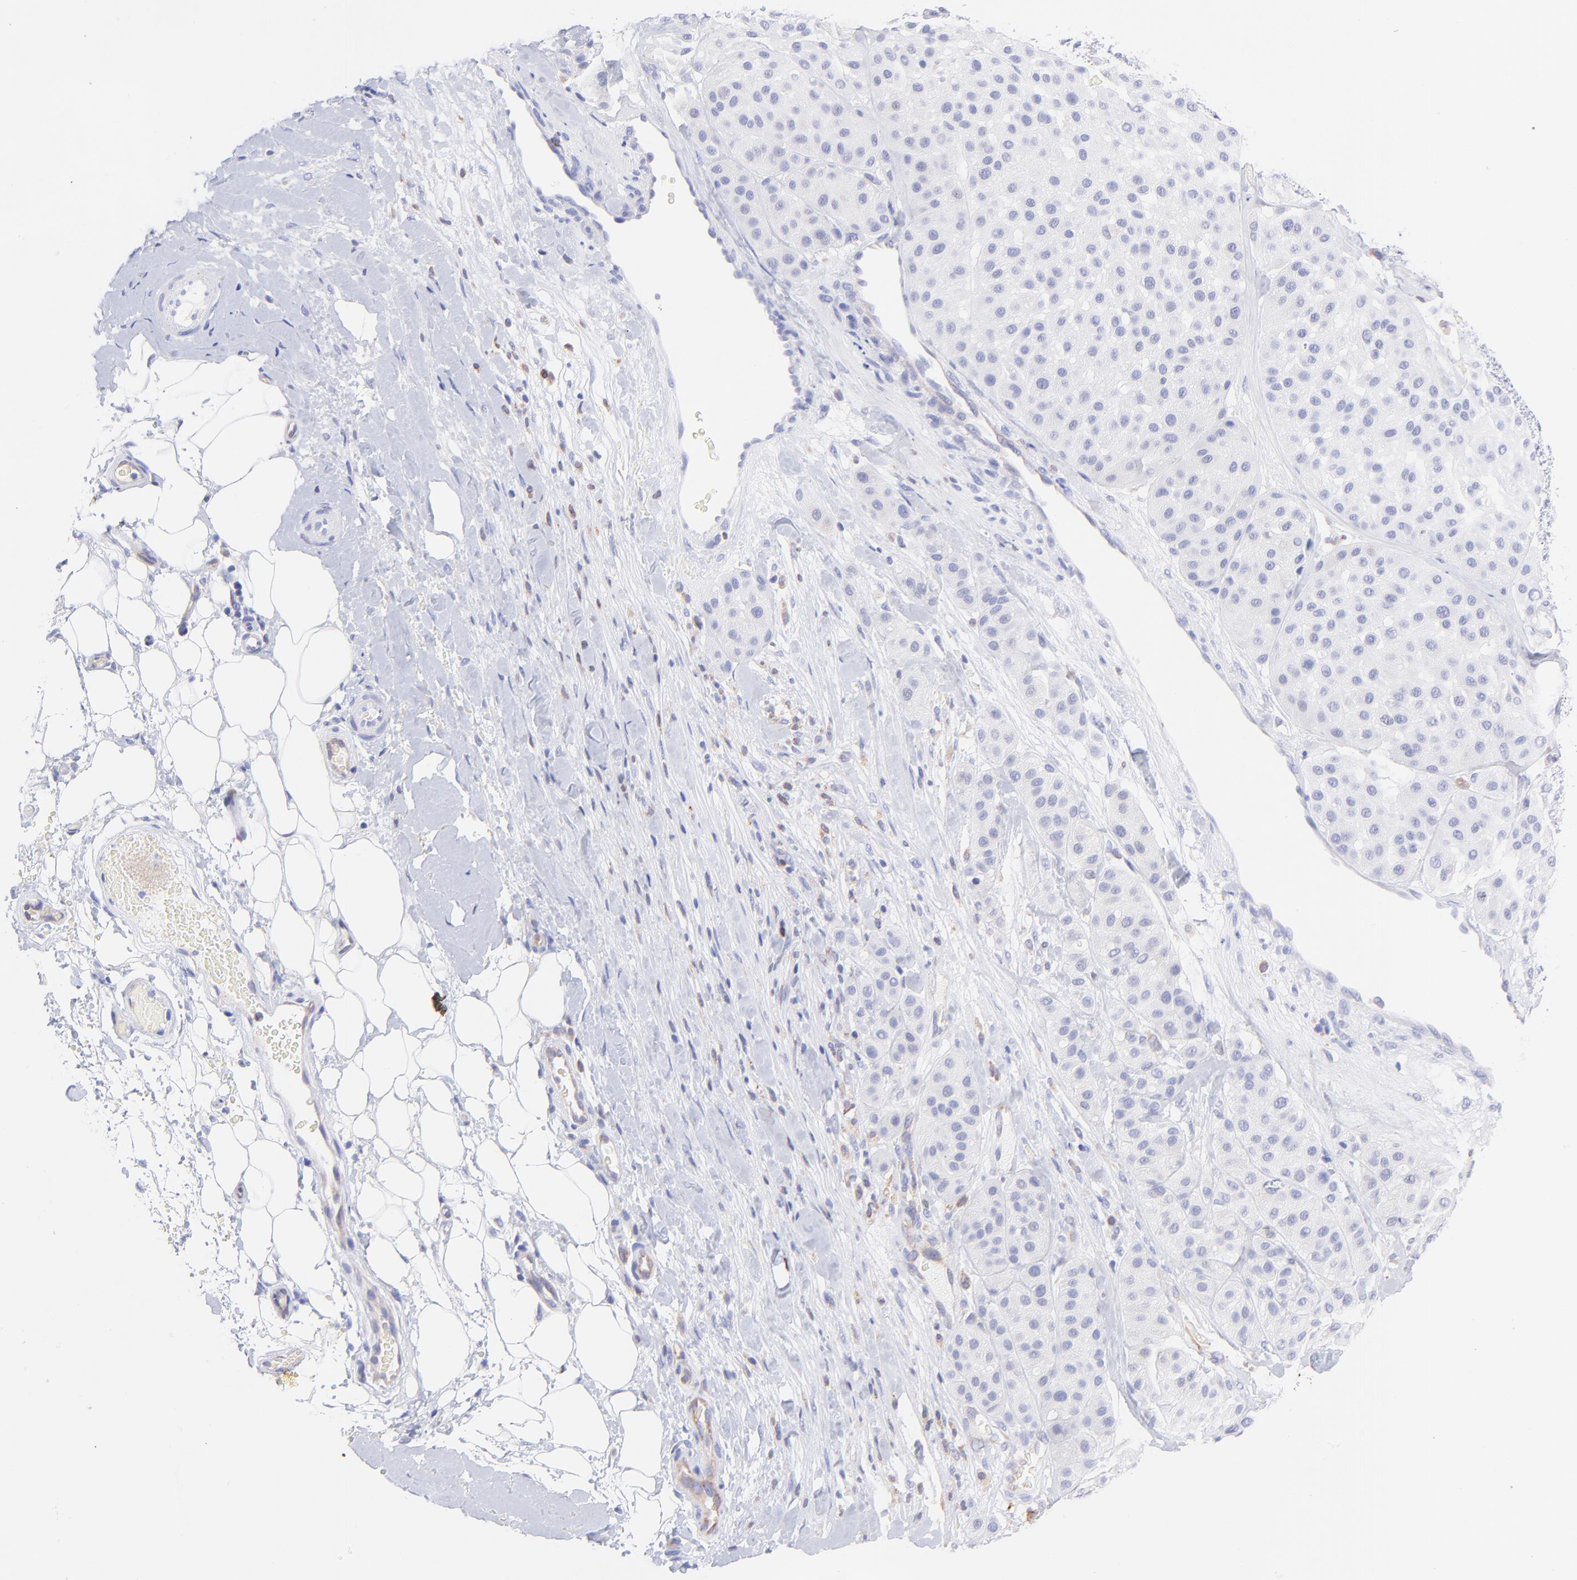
{"staining": {"intensity": "negative", "quantity": "none", "location": "none"}, "tissue": "melanoma", "cell_type": "Tumor cells", "image_type": "cancer", "snomed": [{"axis": "morphology", "description": "Normal tissue, NOS"}, {"axis": "morphology", "description": "Malignant melanoma, Metastatic site"}, {"axis": "topography", "description": "Skin"}], "caption": "High power microscopy image of an immunohistochemistry (IHC) micrograph of malignant melanoma (metastatic site), revealing no significant positivity in tumor cells. The staining is performed using DAB brown chromogen with nuclei counter-stained in using hematoxylin.", "gene": "IRAG2", "patient": {"sex": "male", "age": 41}}